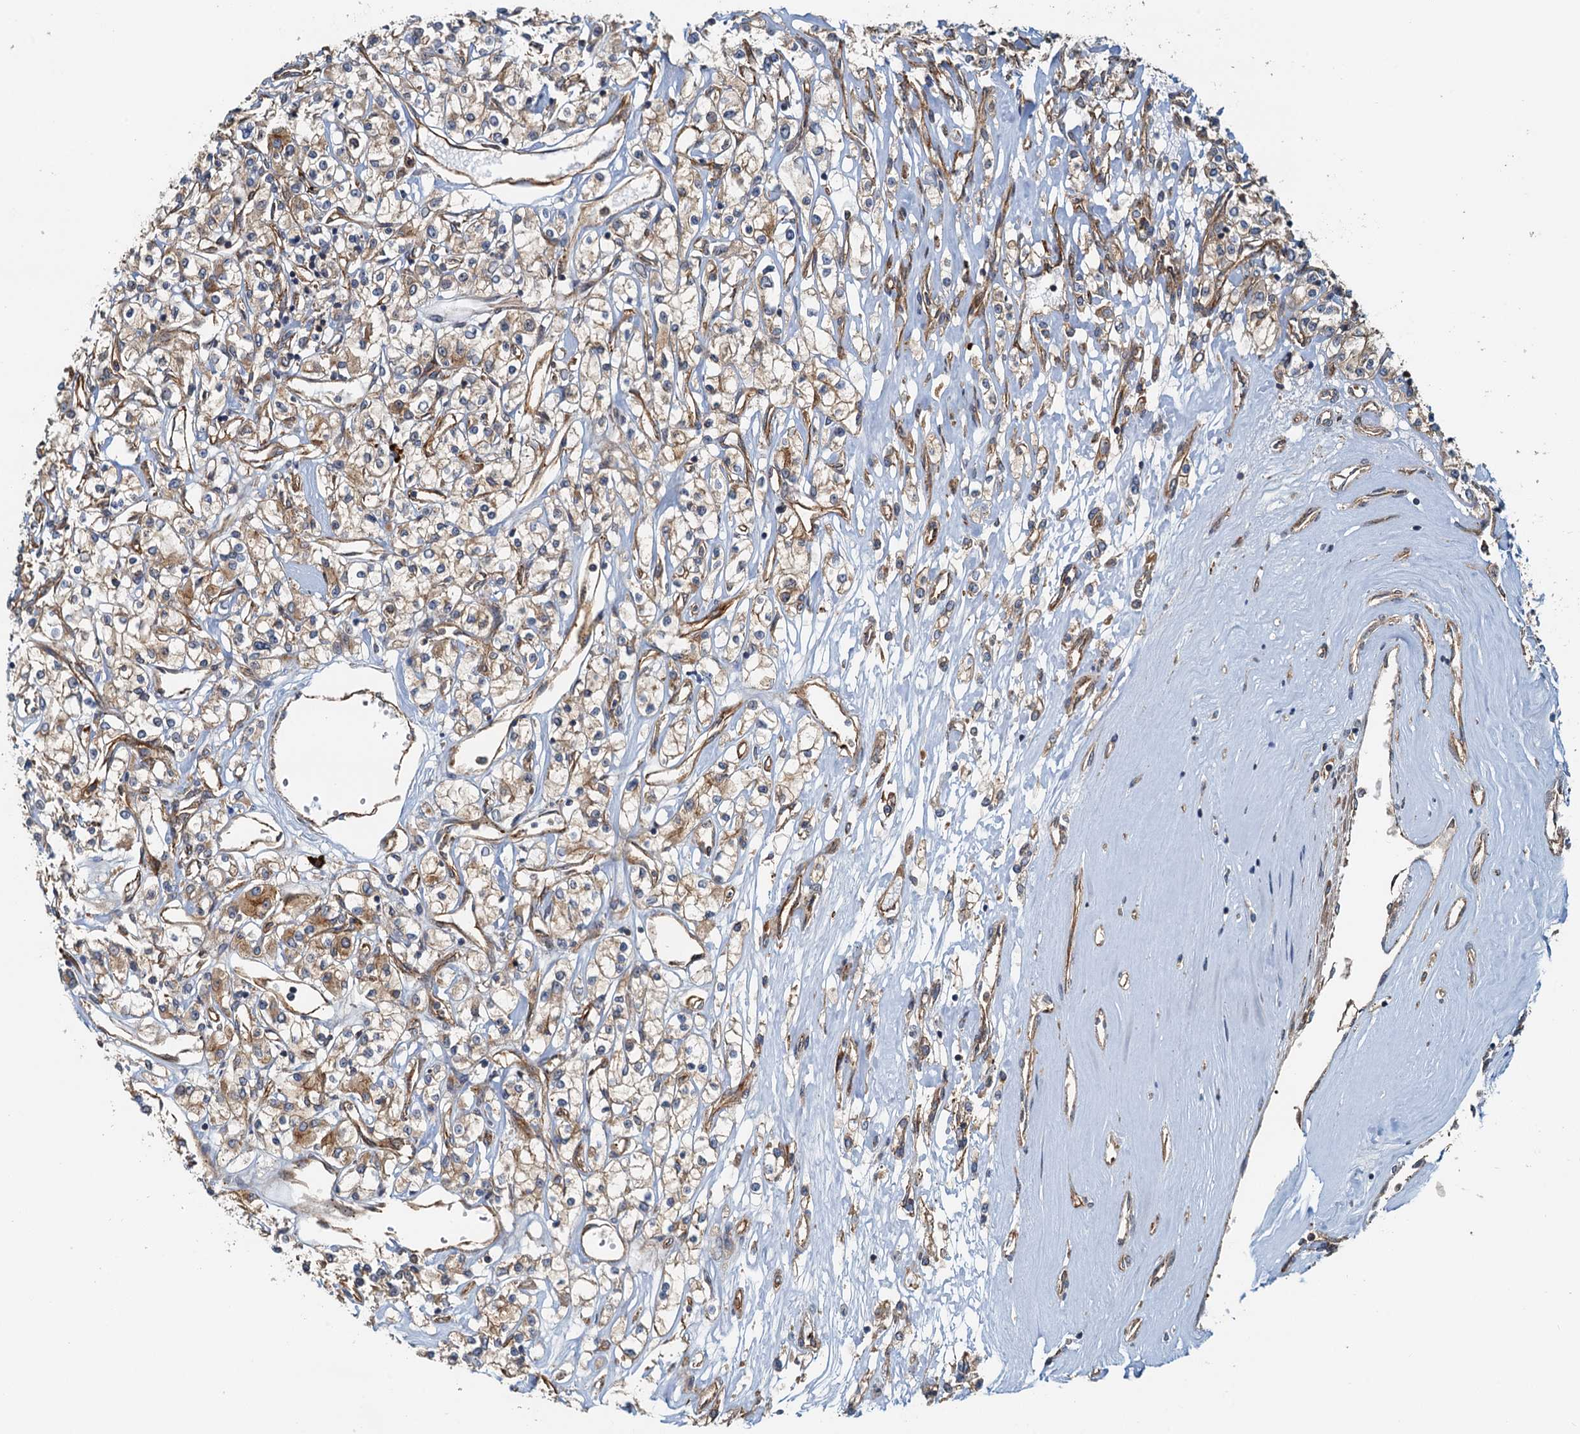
{"staining": {"intensity": "moderate", "quantity": "25%-75%", "location": "cytoplasmic/membranous"}, "tissue": "renal cancer", "cell_type": "Tumor cells", "image_type": "cancer", "snomed": [{"axis": "morphology", "description": "Adenocarcinoma, NOS"}, {"axis": "topography", "description": "Kidney"}], "caption": "Immunohistochemistry of human renal adenocarcinoma shows medium levels of moderate cytoplasmic/membranous staining in approximately 25%-75% of tumor cells.", "gene": "NIPAL3", "patient": {"sex": "female", "age": 59}}